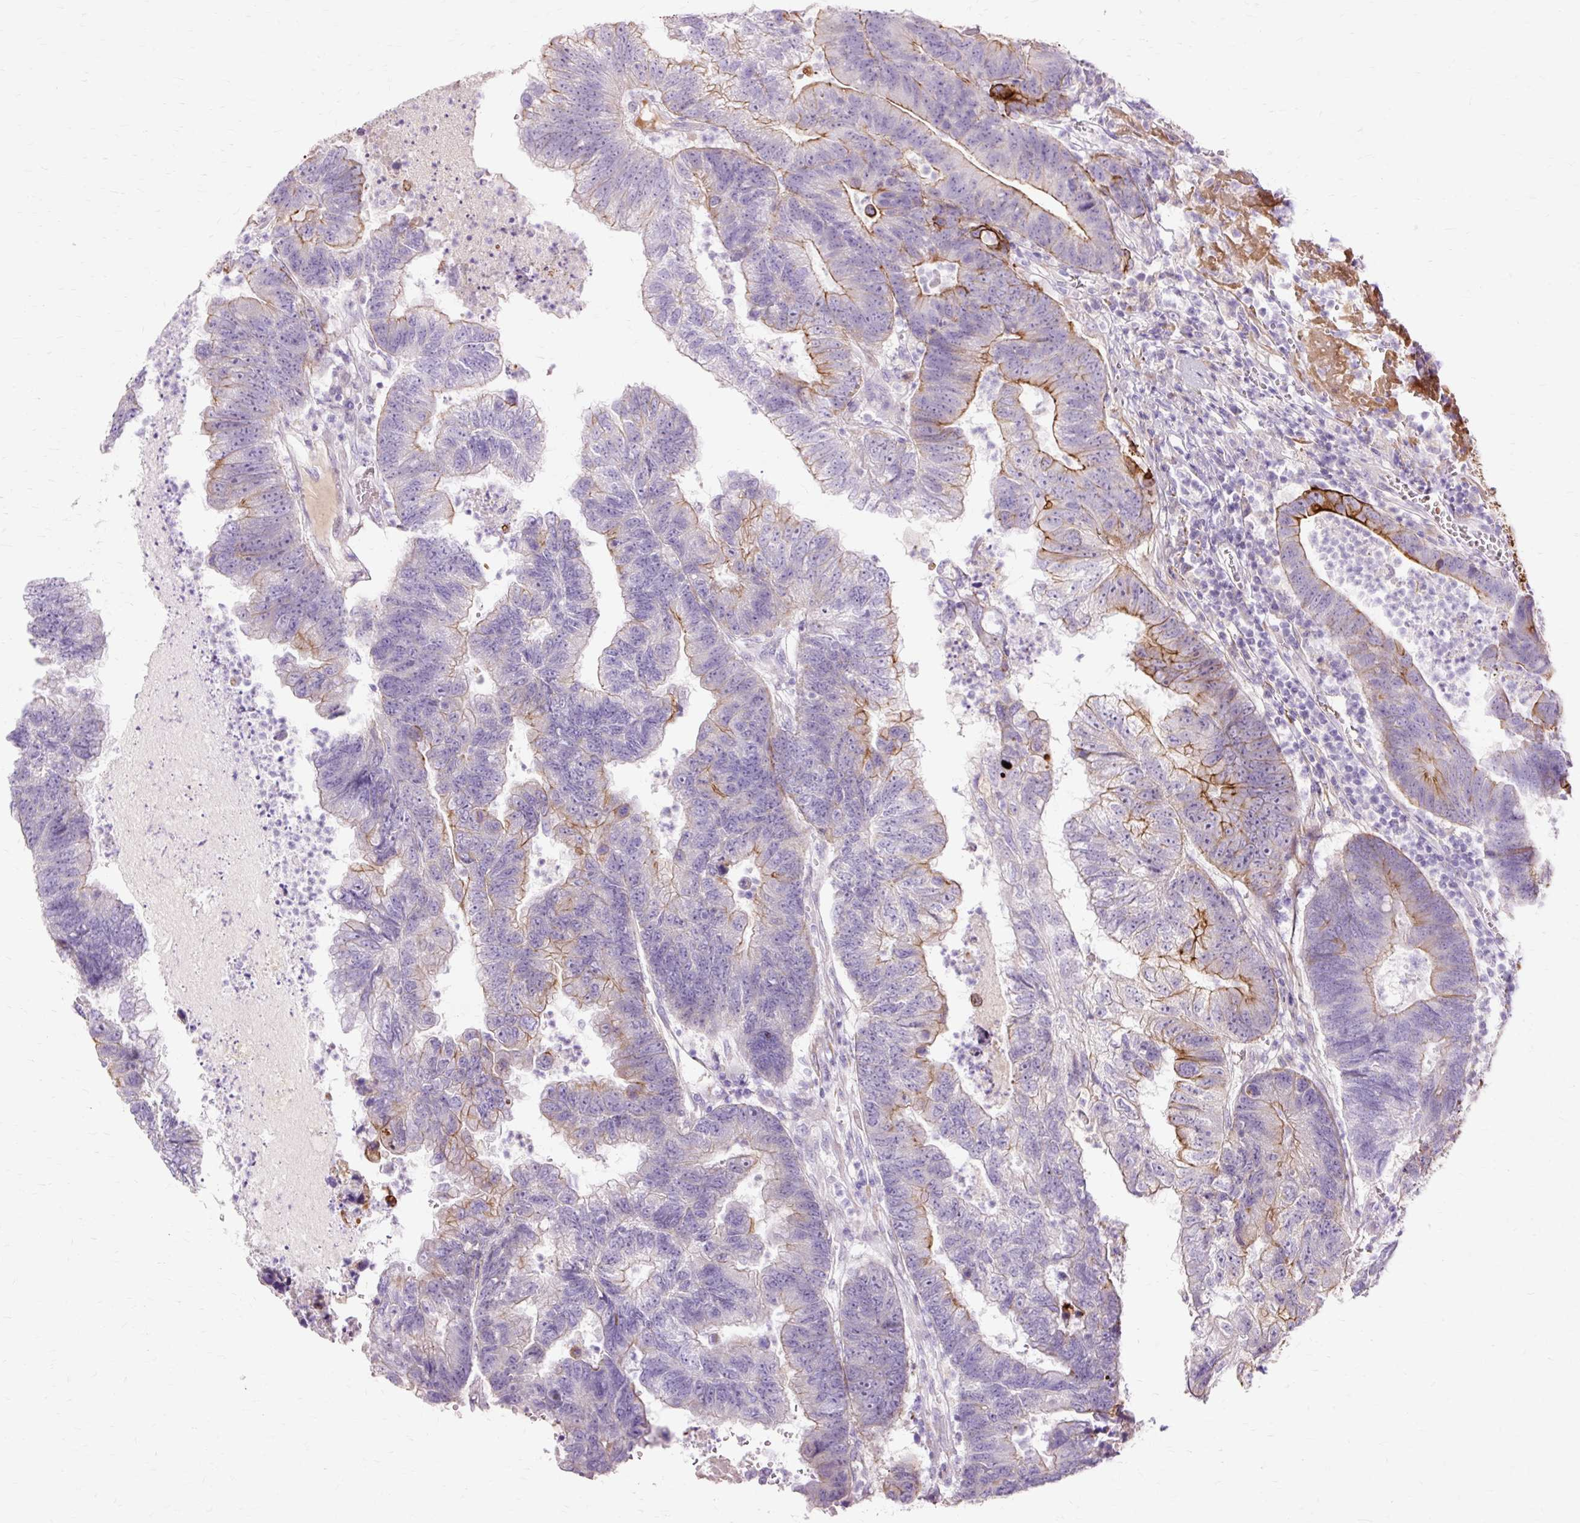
{"staining": {"intensity": "strong", "quantity": "<25%", "location": "cytoplasmic/membranous"}, "tissue": "colorectal cancer", "cell_type": "Tumor cells", "image_type": "cancer", "snomed": [{"axis": "morphology", "description": "Adenocarcinoma, NOS"}, {"axis": "topography", "description": "Colon"}], "caption": "Immunohistochemistry (IHC) of human colorectal cancer (adenocarcinoma) shows medium levels of strong cytoplasmic/membranous staining in approximately <25% of tumor cells.", "gene": "DCTN4", "patient": {"sex": "female", "age": 48}}